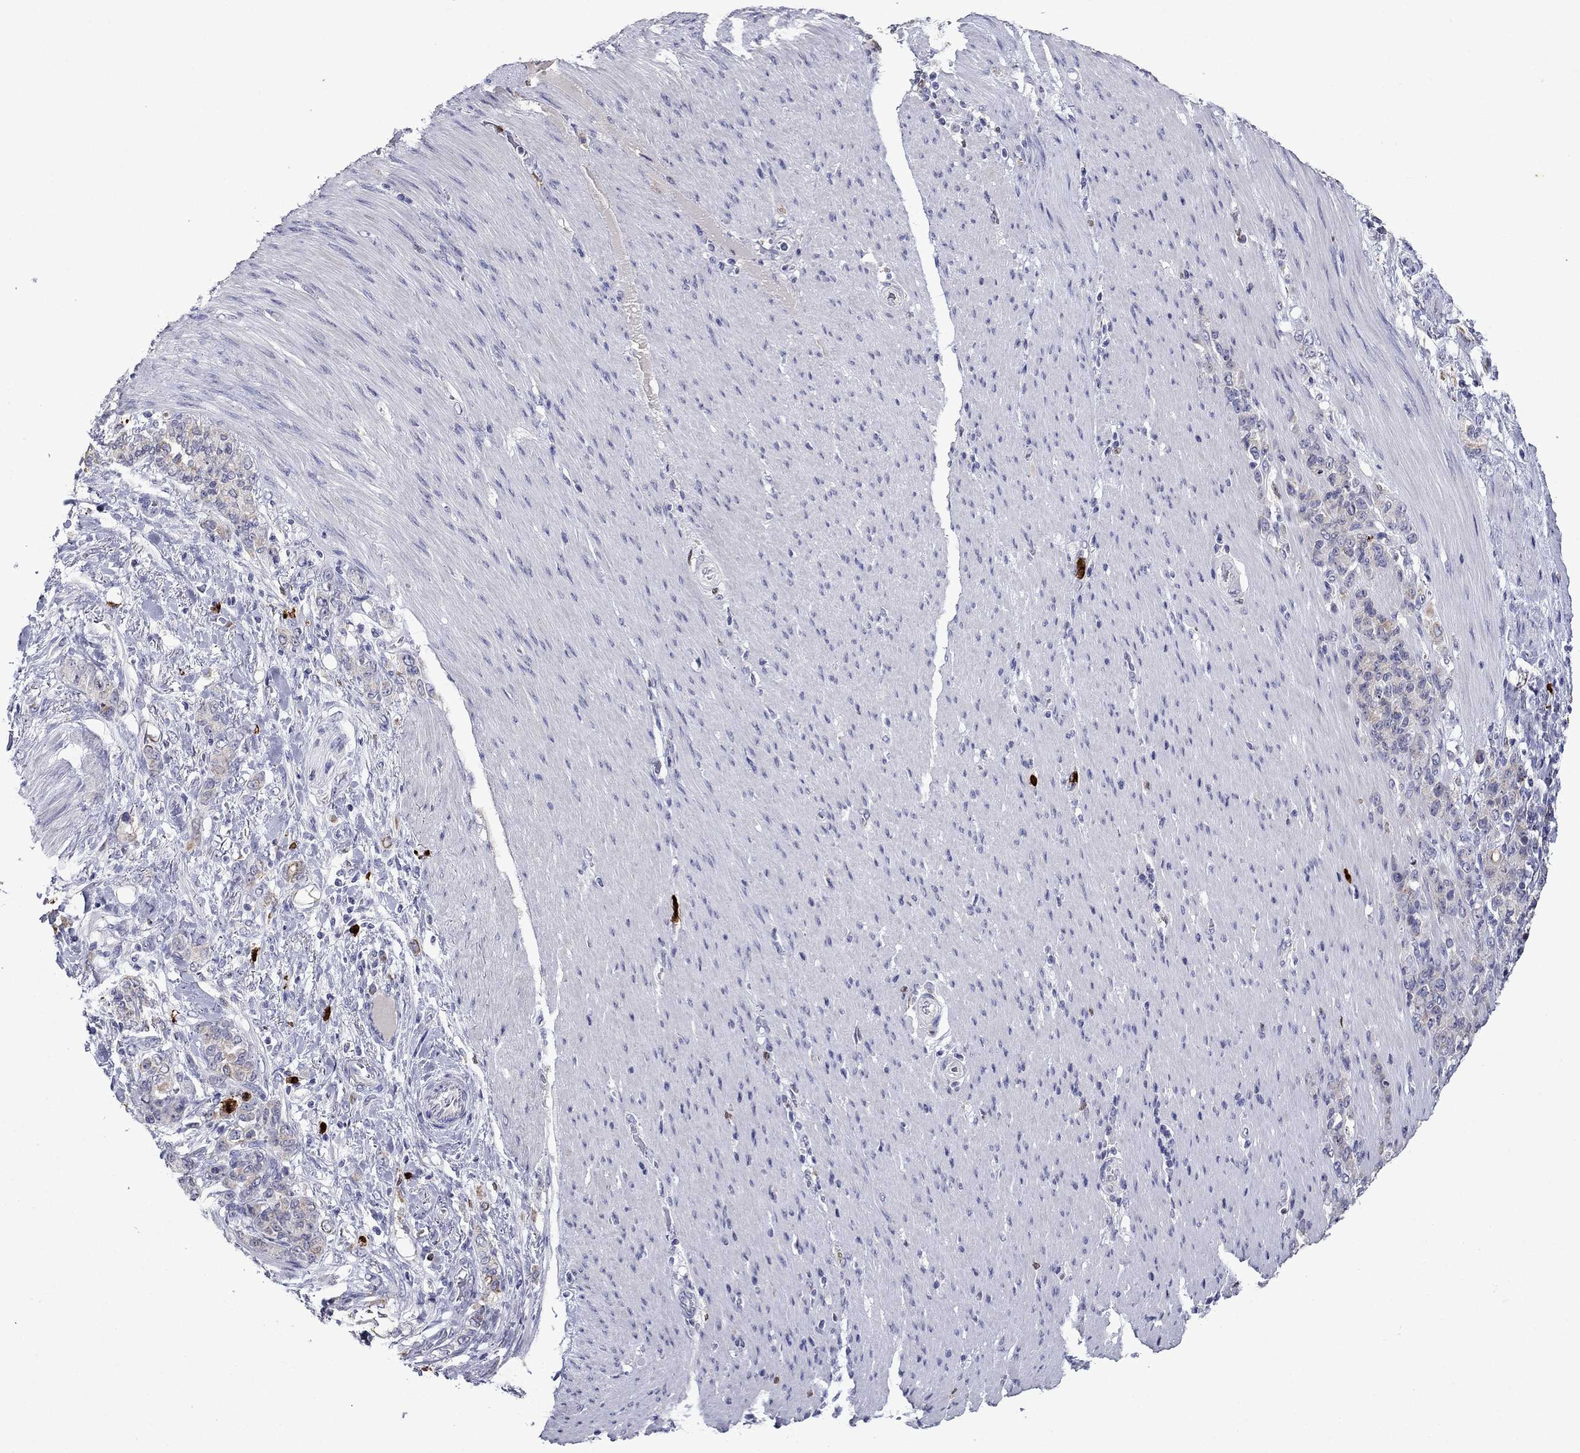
{"staining": {"intensity": "negative", "quantity": "none", "location": "none"}, "tissue": "stomach cancer", "cell_type": "Tumor cells", "image_type": "cancer", "snomed": [{"axis": "morphology", "description": "Normal tissue, NOS"}, {"axis": "morphology", "description": "Adenocarcinoma, NOS"}, {"axis": "topography", "description": "Stomach"}], "caption": "Immunohistochemistry histopathology image of neoplastic tissue: adenocarcinoma (stomach) stained with DAB shows no significant protein expression in tumor cells.", "gene": "IRF5", "patient": {"sex": "female", "age": 79}}